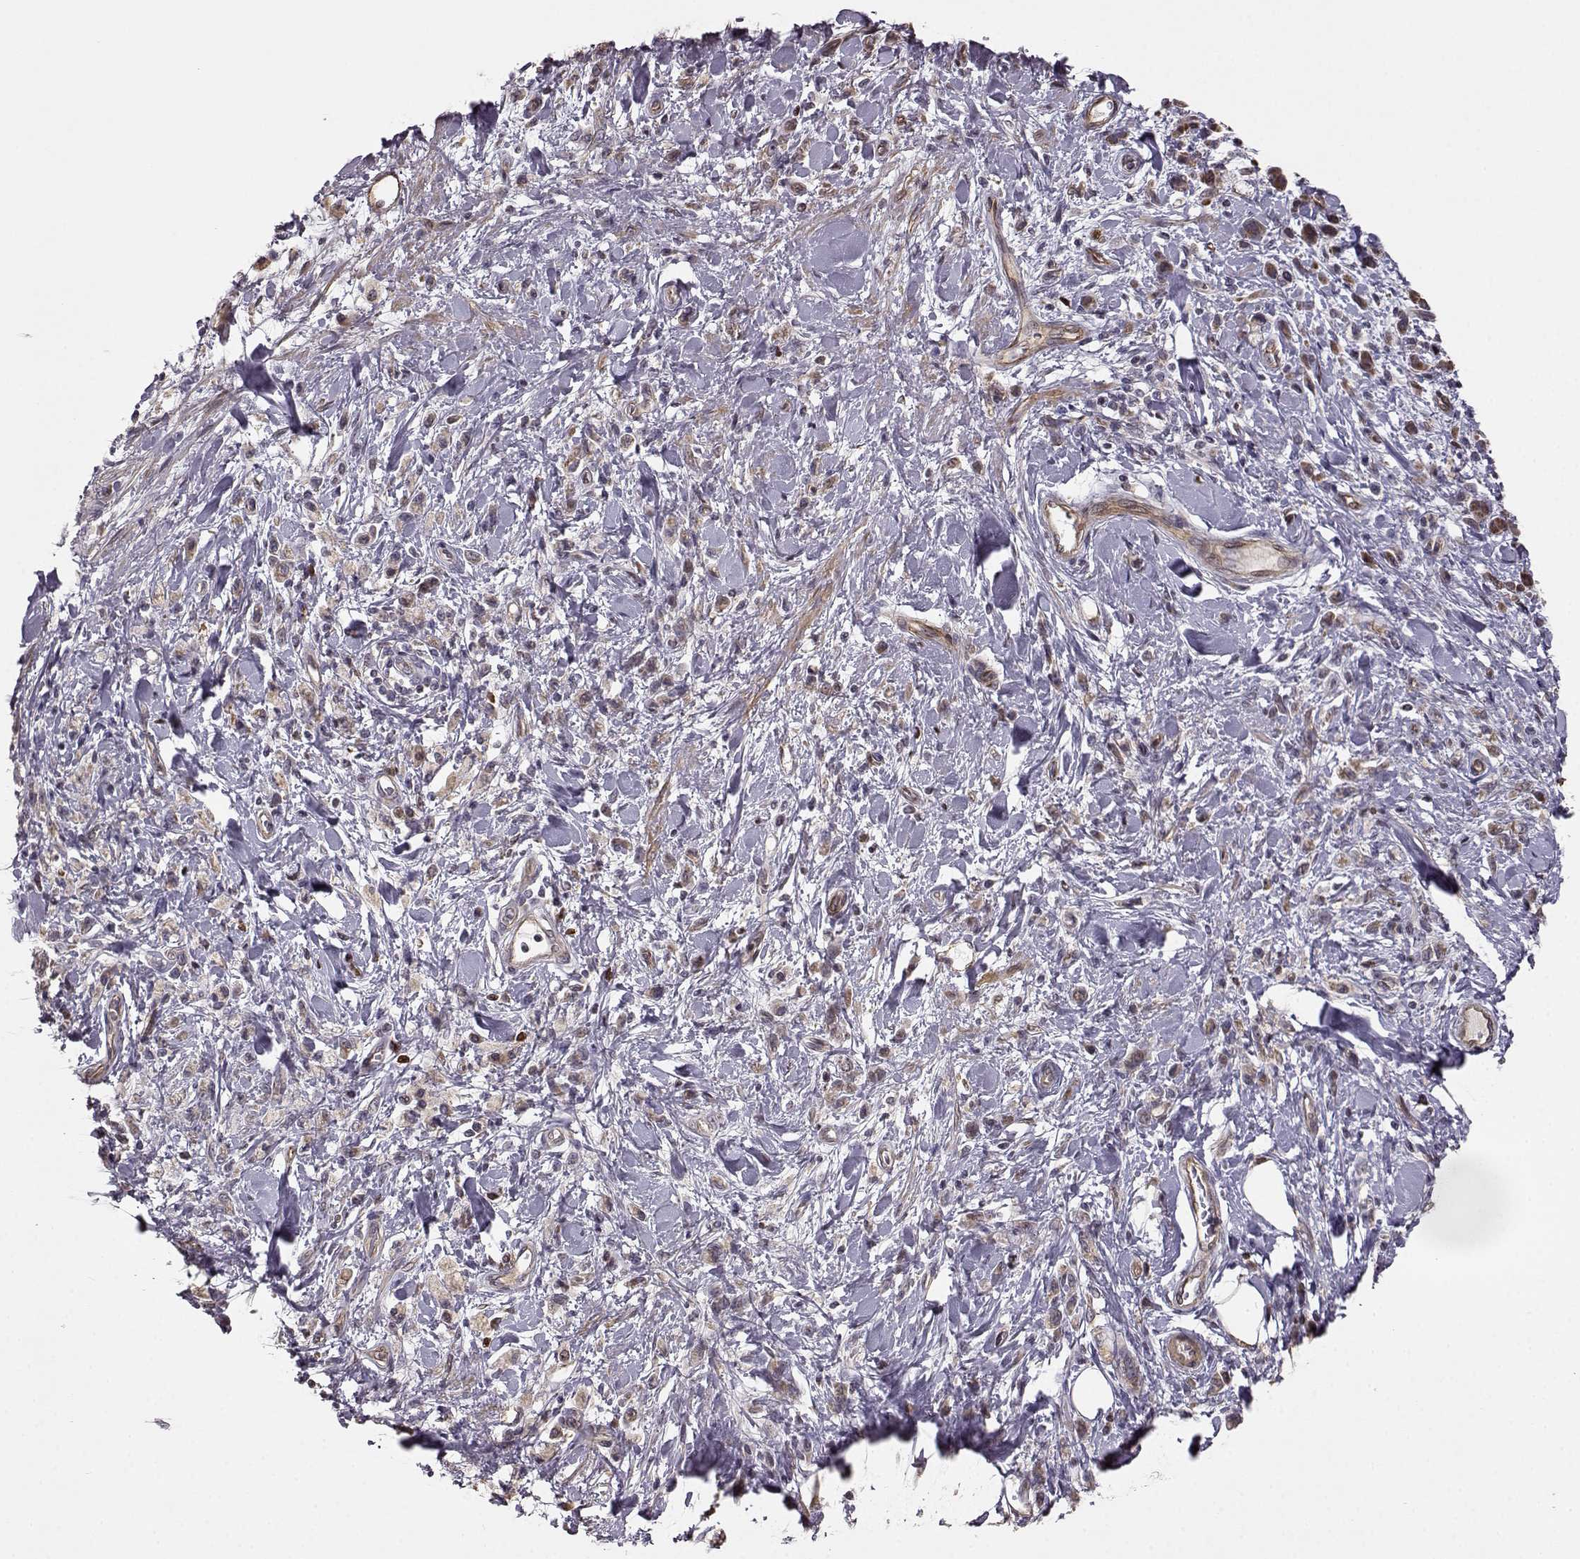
{"staining": {"intensity": "weak", "quantity": "25%-75%", "location": "cytoplasmic/membranous"}, "tissue": "stomach cancer", "cell_type": "Tumor cells", "image_type": "cancer", "snomed": [{"axis": "morphology", "description": "Adenocarcinoma, NOS"}, {"axis": "topography", "description": "Stomach"}], "caption": "A micrograph of human adenocarcinoma (stomach) stained for a protein demonstrates weak cytoplasmic/membranous brown staining in tumor cells.", "gene": "BACH2", "patient": {"sex": "male", "age": 77}}